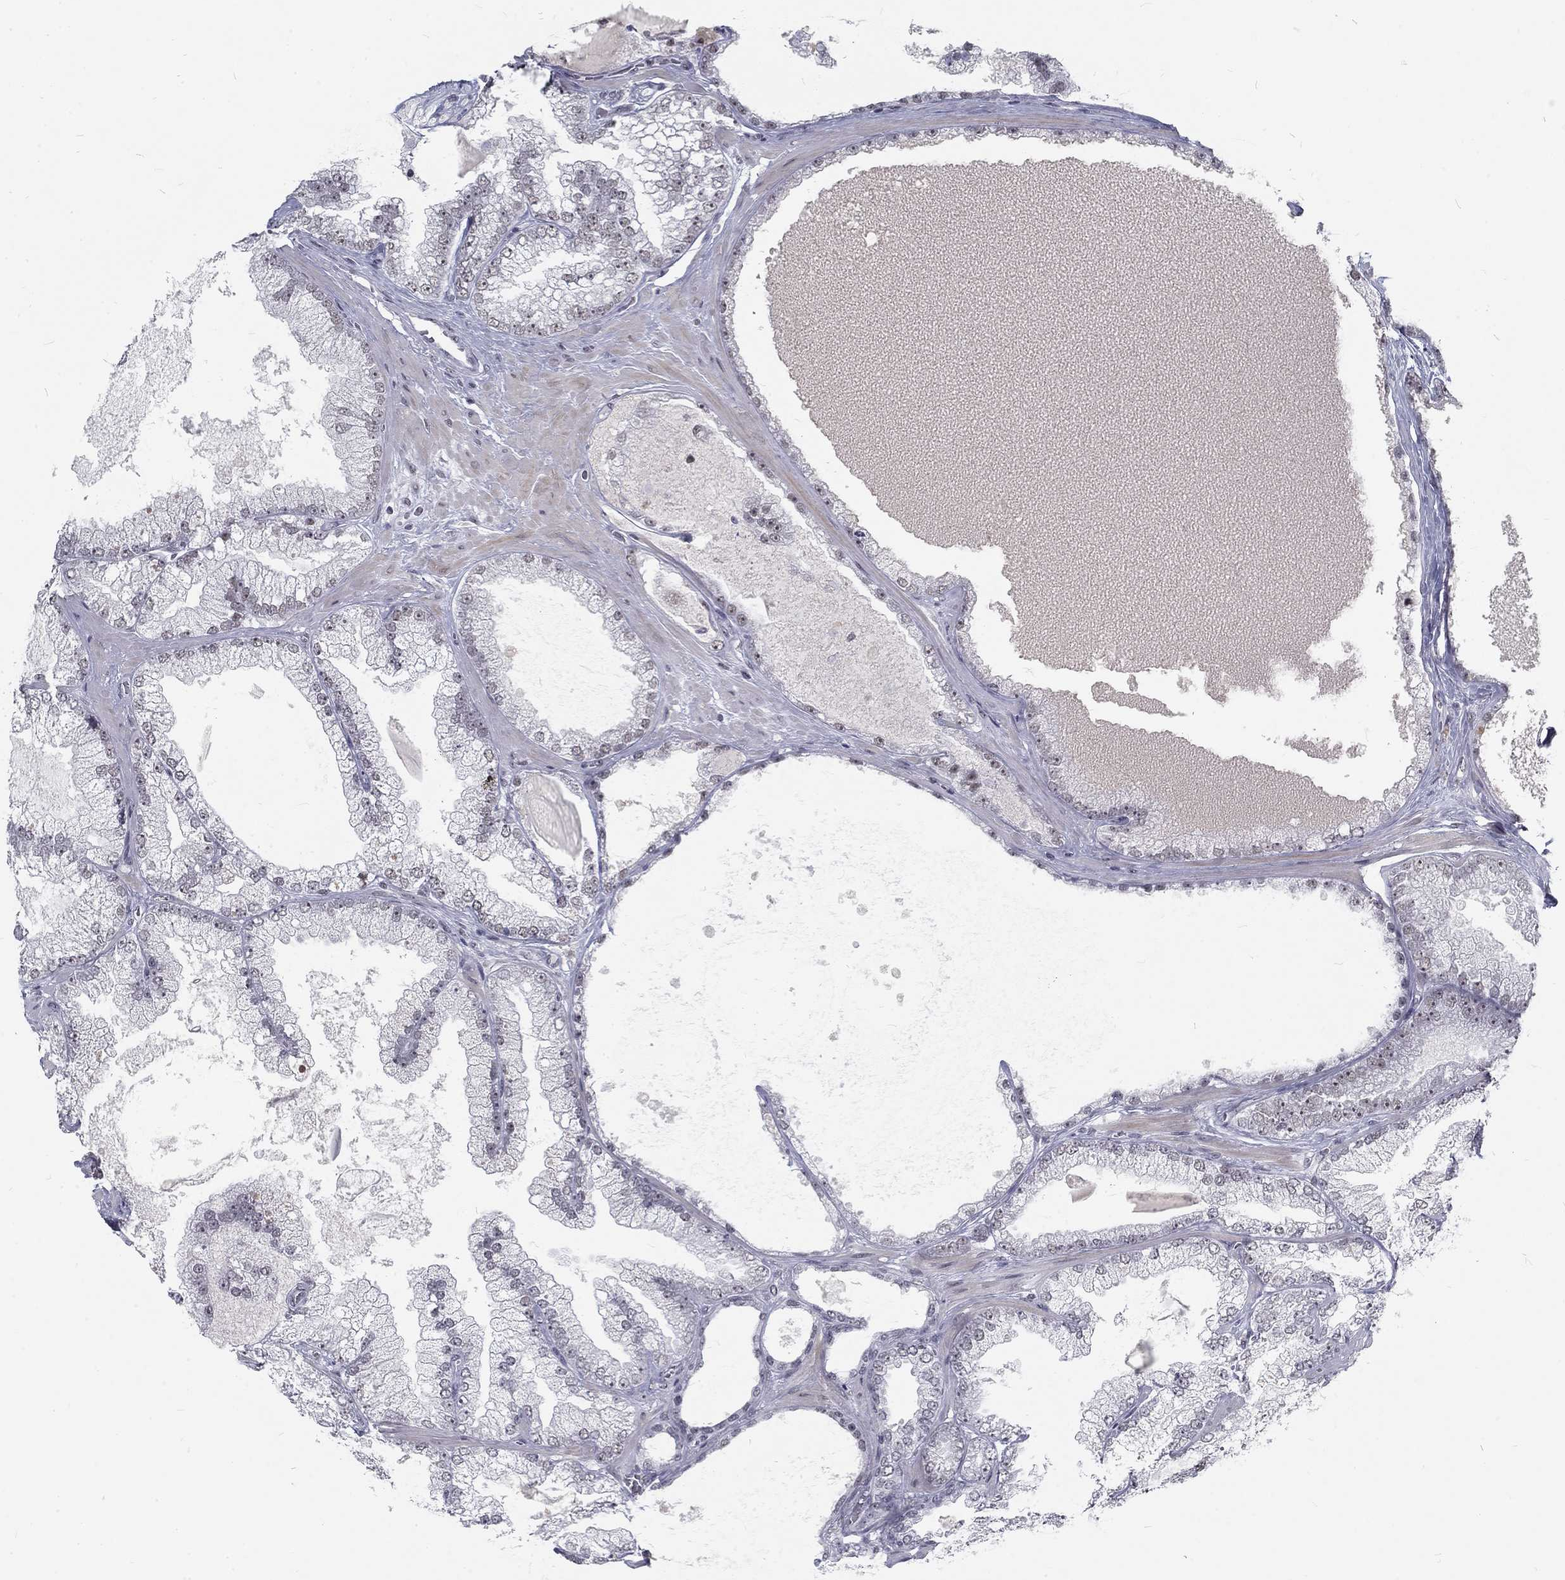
{"staining": {"intensity": "weak", "quantity": "<25%", "location": "nuclear"}, "tissue": "prostate cancer", "cell_type": "Tumor cells", "image_type": "cancer", "snomed": [{"axis": "morphology", "description": "Adenocarcinoma, Low grade"}, {"axis": "topography", "description": "Prostate"}], "caption": "Prostate cancer (low-grade adenocarcinoma) was stained to show a protein in brown. There is no significant positivity in tumor cells.", "gene": "SNORC", "patient": {"sex": "male", "age": 57}}